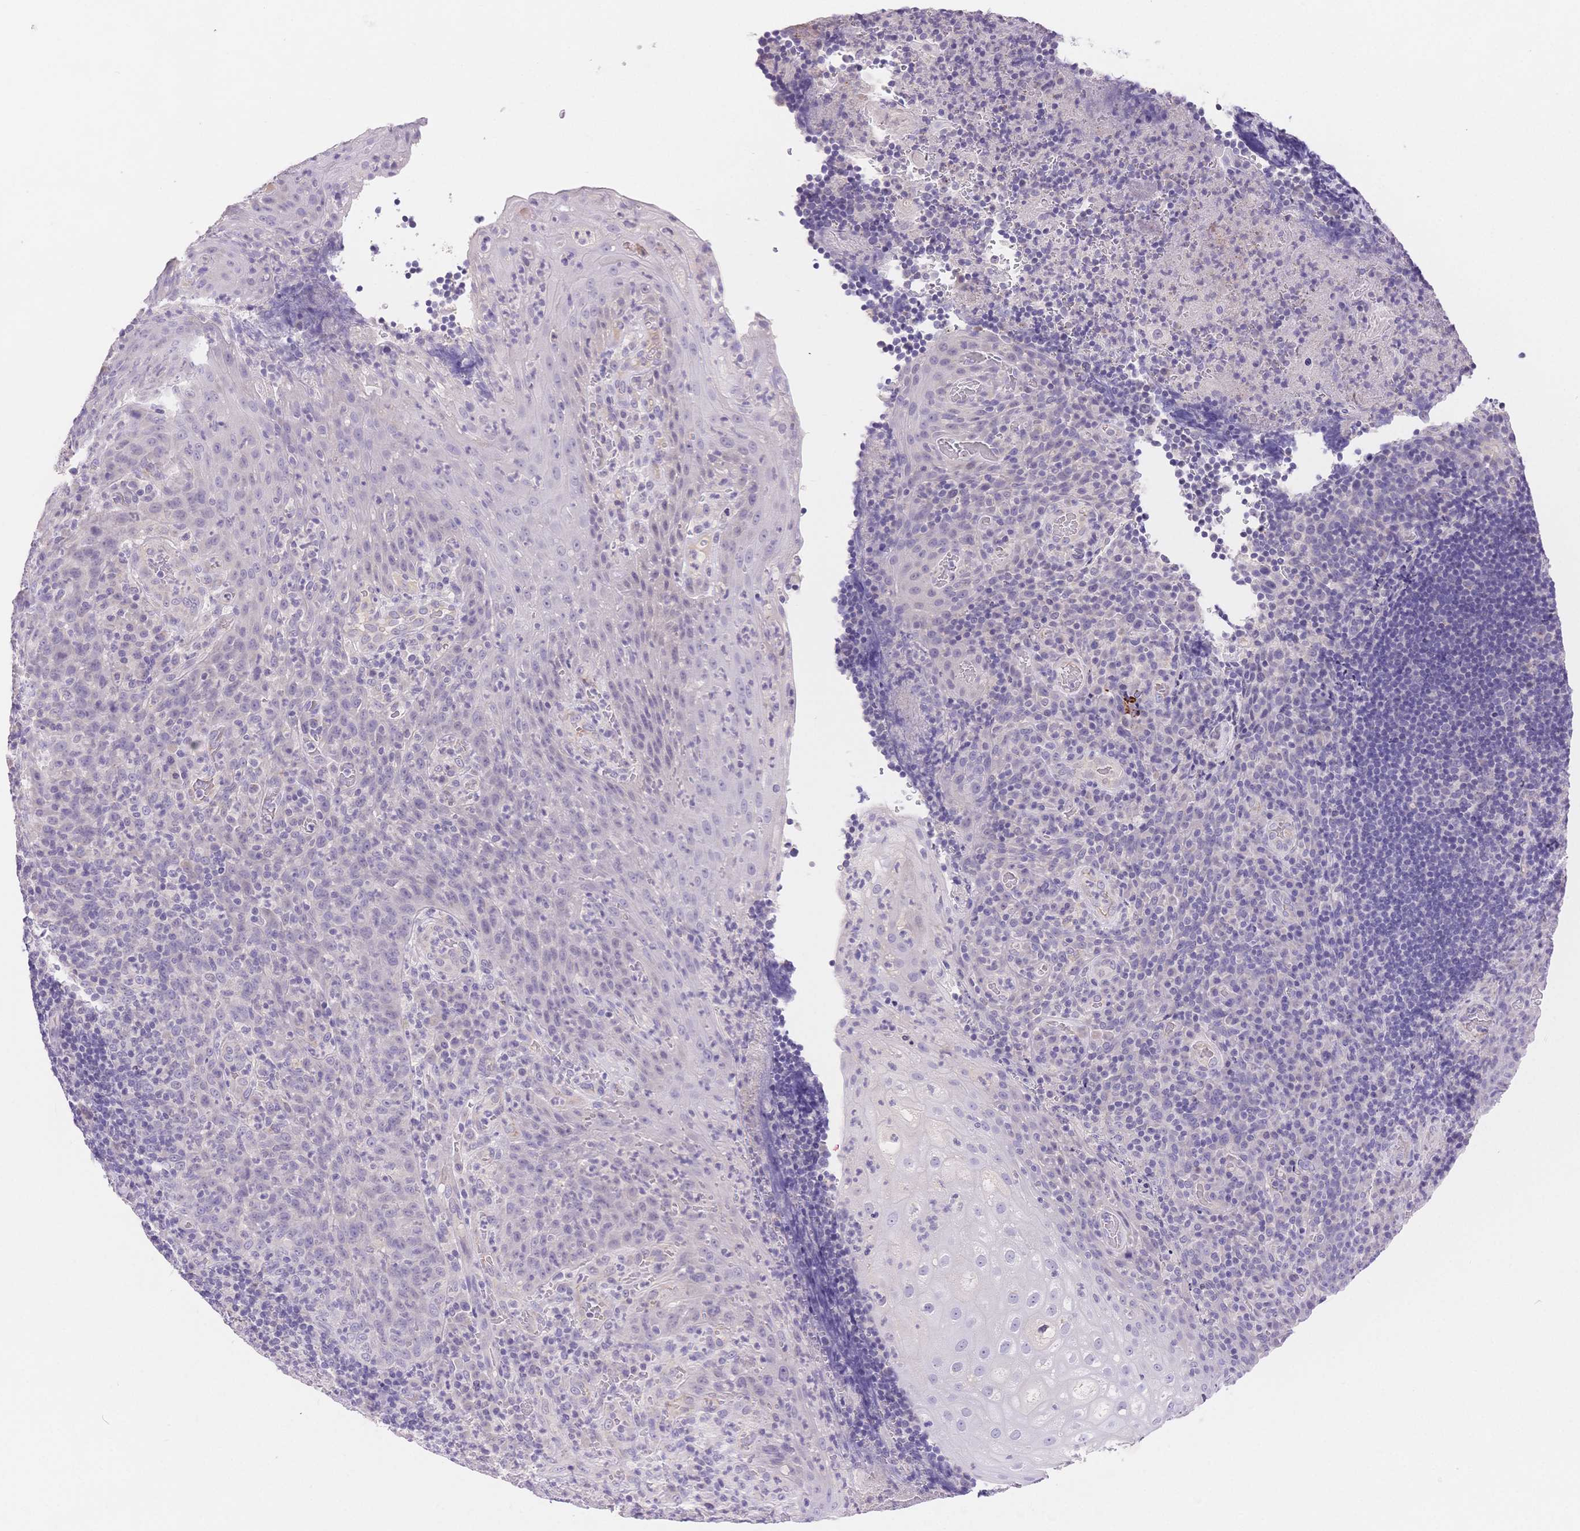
{"staining": {"intensity": "negative", "quantity": "none", "location": "none"}, "tissue": "tonsil", "cell_type": "Germinal center cells", "image_type": "normal", "snomed": [{"axis": "morphology", "description": "Normal tissue, NOS"}, {"axis": "topography", "description": "Tonsil"}], "caption": "Immunohistochemistry of benign human tonsil displays no positivity in germinal center cells. (DAB (3,3'-diaminobenzidine) IHC, high magnification).", "gene": "MYOM1", "patient": {"sex": "male", "age": 17}}